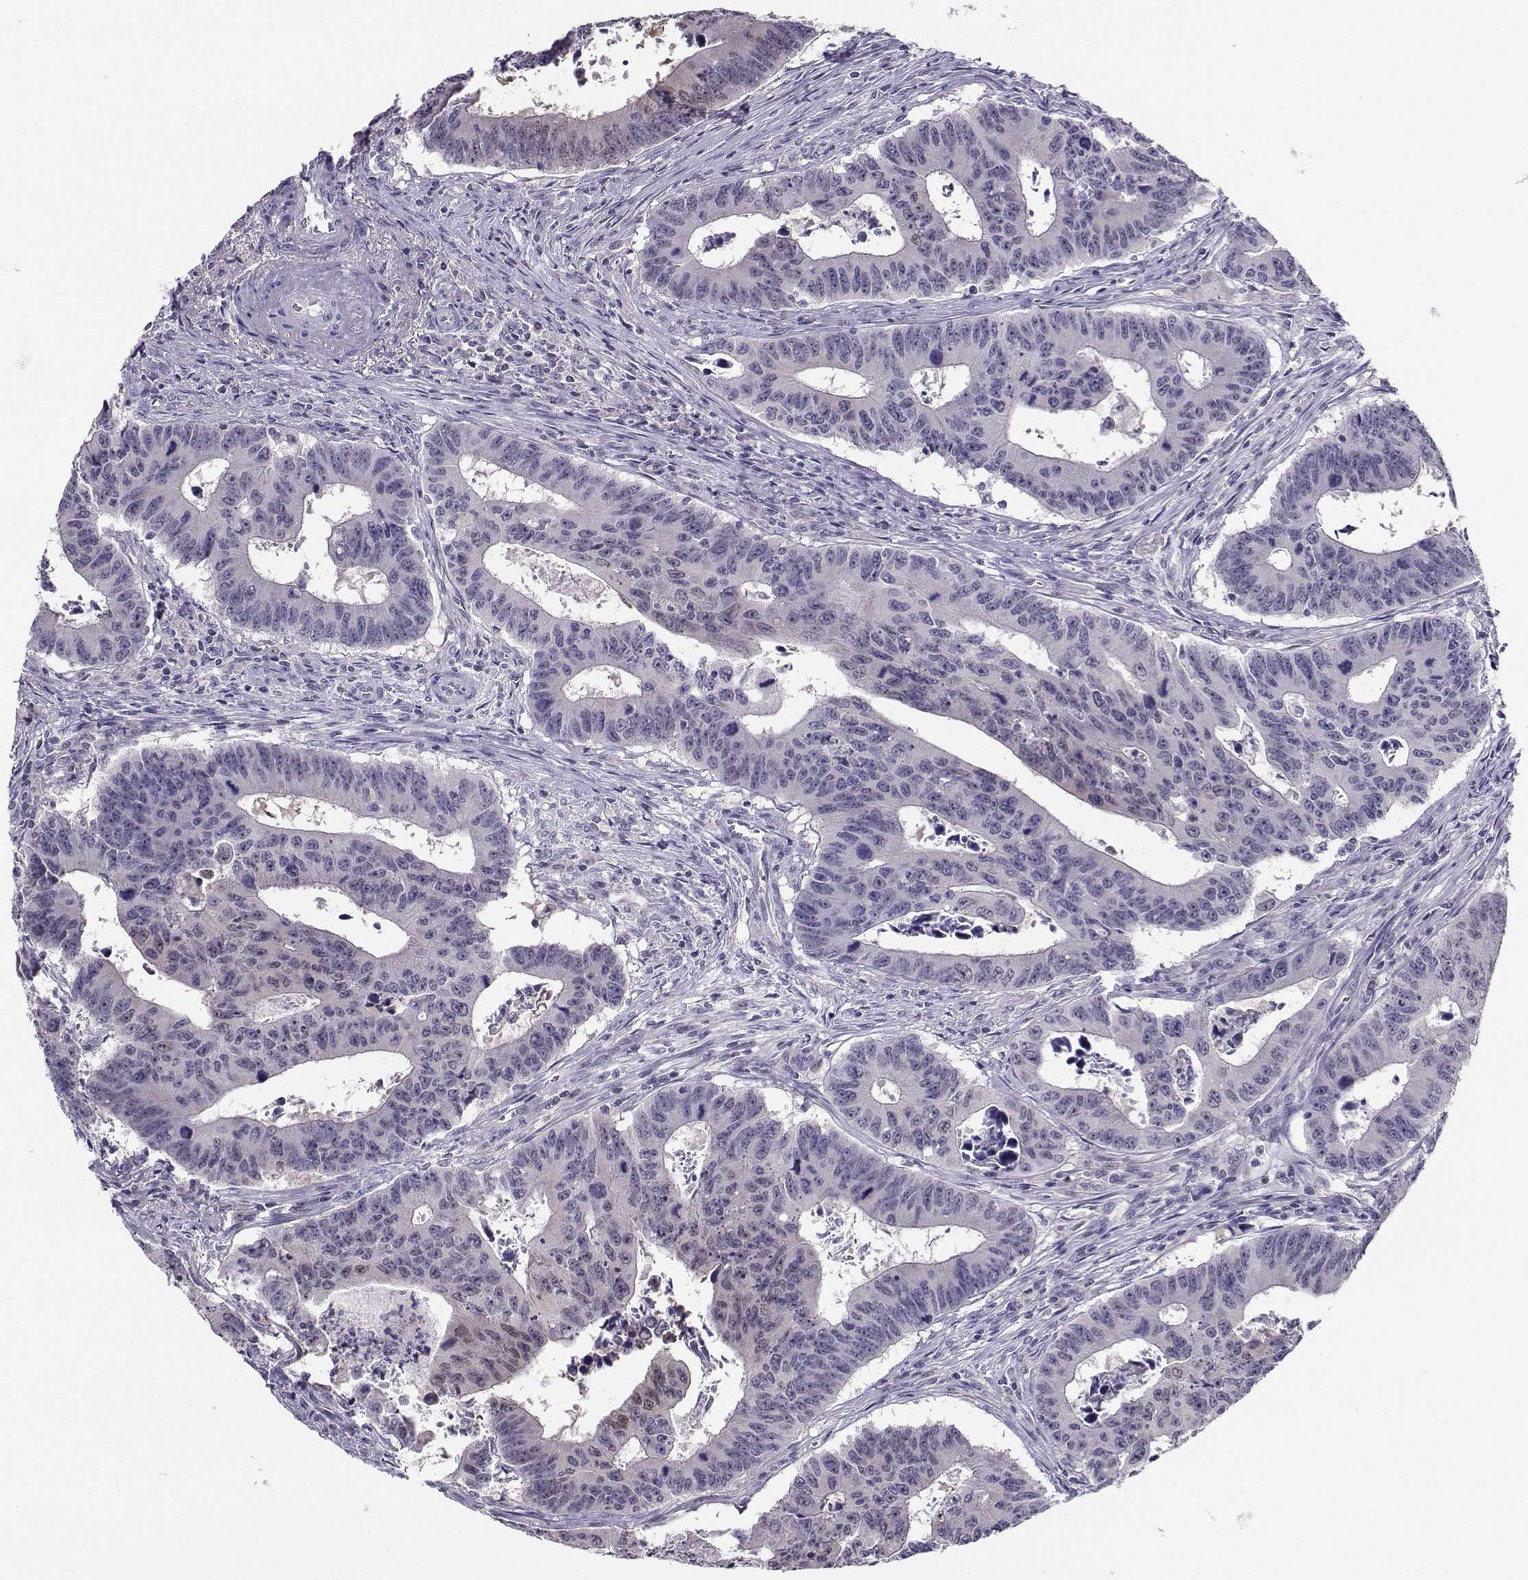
{"staining": {"intensity": "negative", "quantity": "none", "location": "none"}, "tissue": "colorectal cancer", "cell_type": "Tumor cells", "image_type": "cancer", "snomed": [{"axis": "morphology", "description": "Adenocarcinoma, NOS"}, {"axis": "topography", "description": "Appendix"}, {"axis": "topography", "description": "Colon"}, {"axis": "topography", "description": "Cecum"}, {"axis": "topography", "description": "Colon asc"}], "caption": "Adenocarcinoma (colorectal) was stained to show a protein in brown. There is no significant expression in tumor cells. The staining was performed using DAB to visualize the protein expression in brown, while the nuclei were stained in blue with hematoxylin (Magnification: 20x).", "gene": "PGK1", "patient": {"sex": "female", "age": 85}}